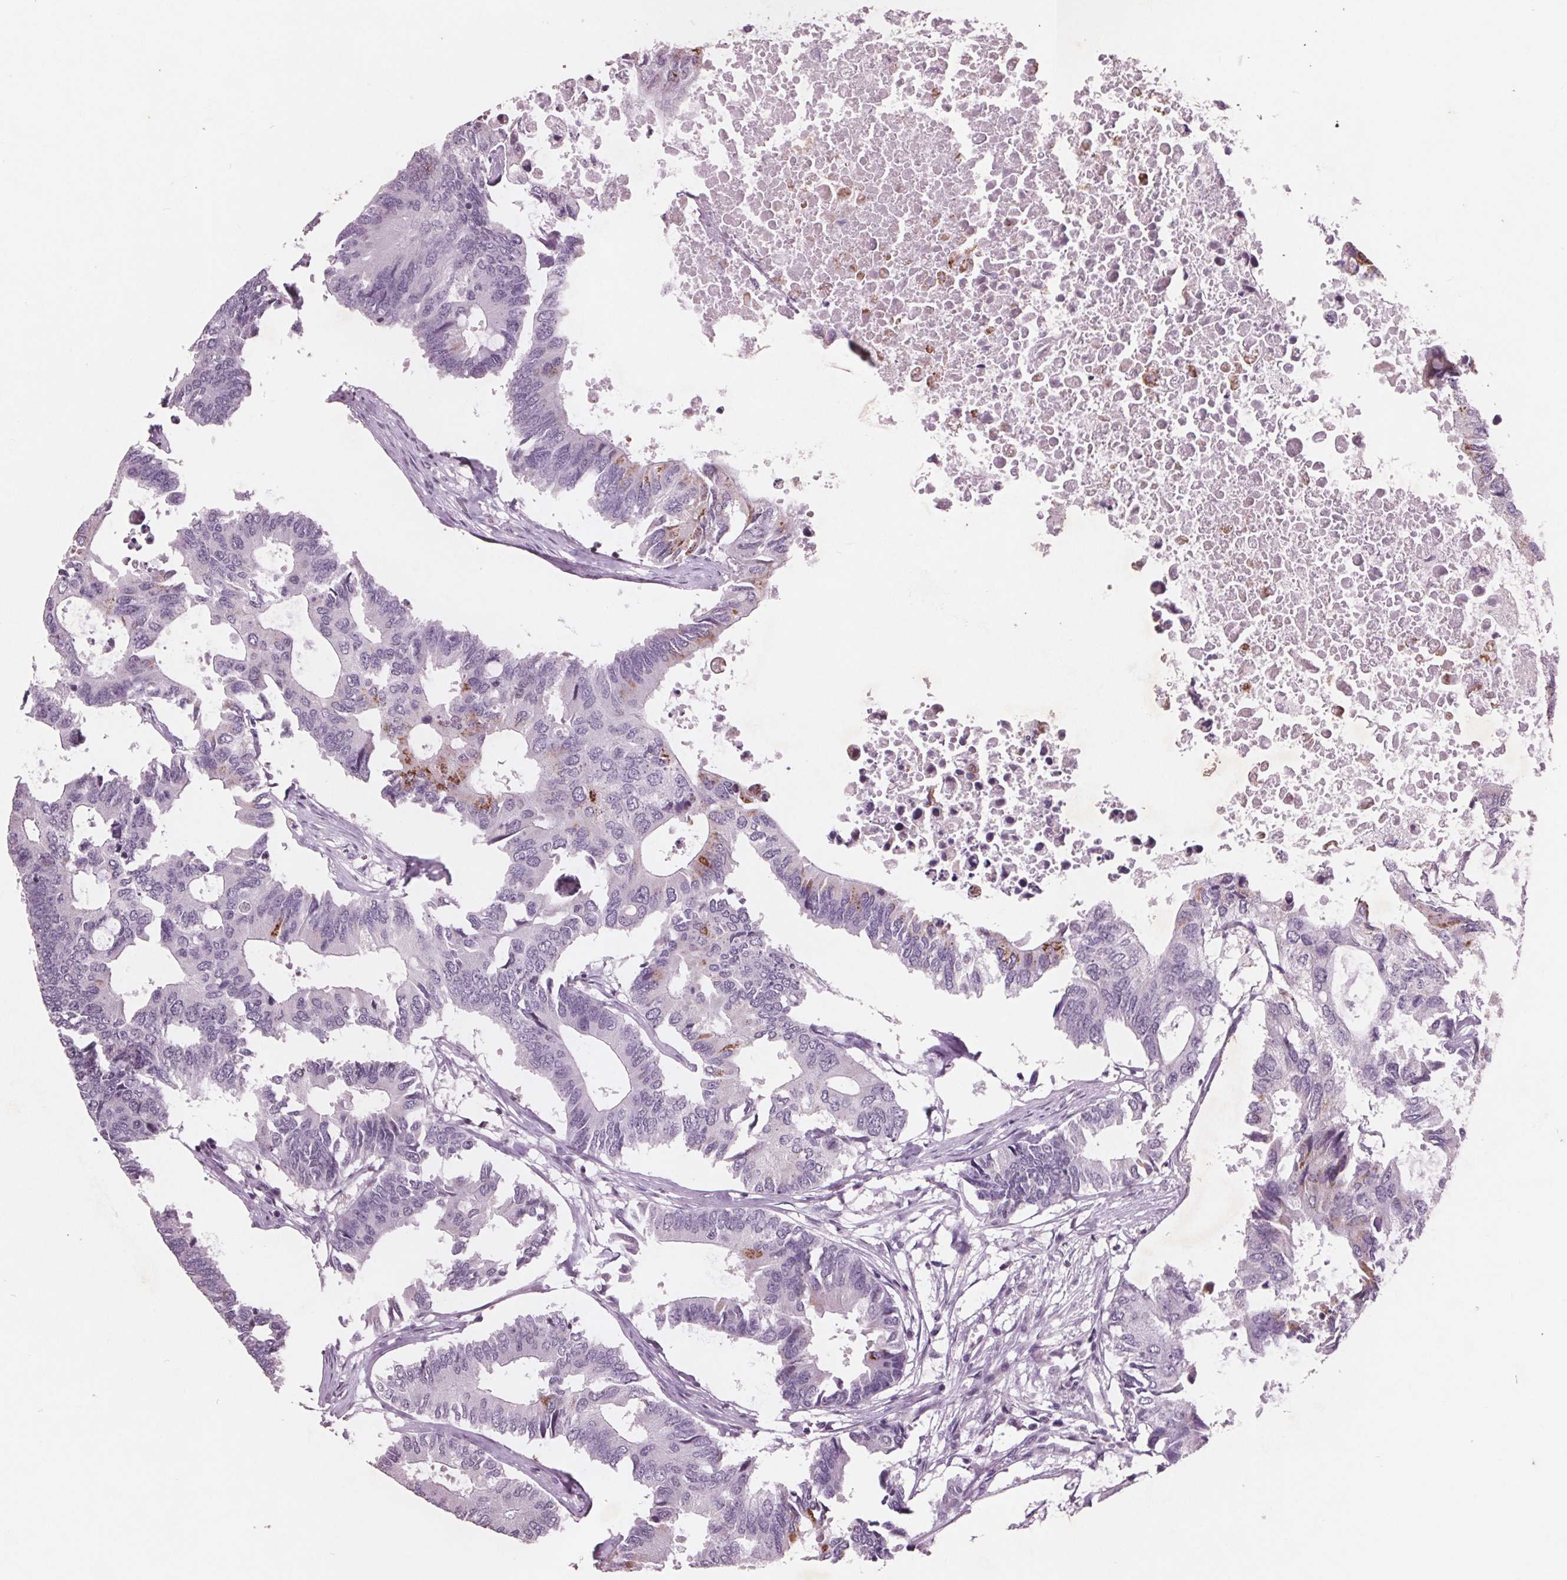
{"staining": {"intensity": "moderate", "quantity": "<25%", "location": "cytoplasmic/membranous"}, "tissue": "colorectal cancer", "cell_type": "Tumor cells", "image_type": "cancer", "snomed": [{"axis": "morphology", "description": "Adenocarcinoma, NOS"}, {"axis": "topography", "description": "Colon"}], "caption": "Tumor cells display low levels of moderate cytoplasmic/membranous positivity in approximately <25% of cells in human colorectal adenocarcinoma. (DAB (3,3'-diaminobenzidine) IHC, brown staining for protein, blue staining for nuclei).", "gene": "PTPN14", "patient": {"sex": "male", "age": 71}}